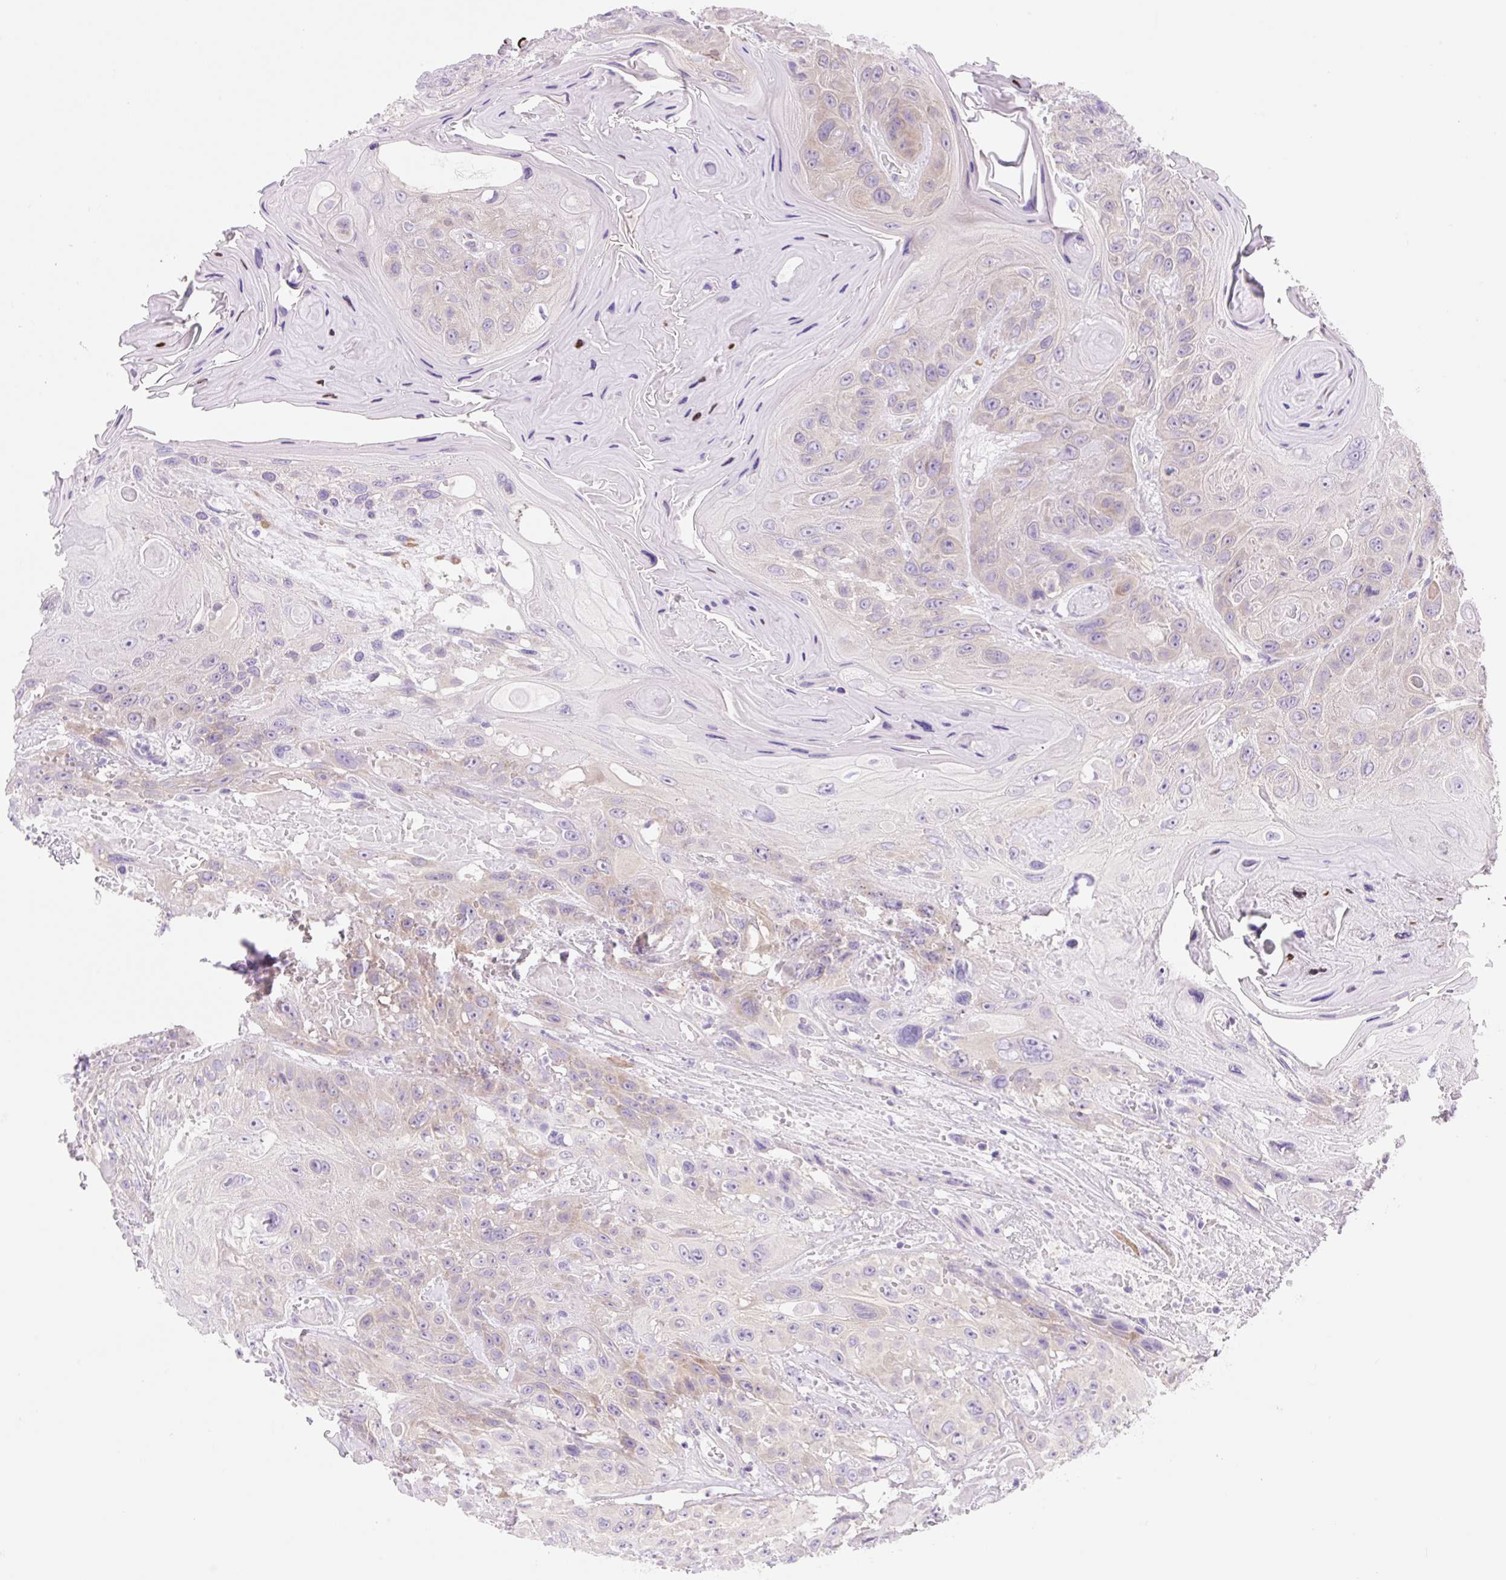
{"staining": {"intensity": "weak", "quantity": "<25%", "location": "cytoplasmic/membranous"}, "tissue": "head and neck cancer", "cell_type": "Tumor cells", "image_type": "cancer", "snomed": [{"axis": "morphology", "description": "Squamous cell carcinoma, NOS"}, {"axis": "topography", "description": "Head-Neck"}], "caption": "High magnification brightfield microscopy of head and neck cancer stained with DAB (3,3'-diaminobenzidine) (brown) and counterstained with hematoxylin (blue): tumor cells show no significant staining.", "gene": "CELF6", "patient": {"sex": "female", "age": 59}}